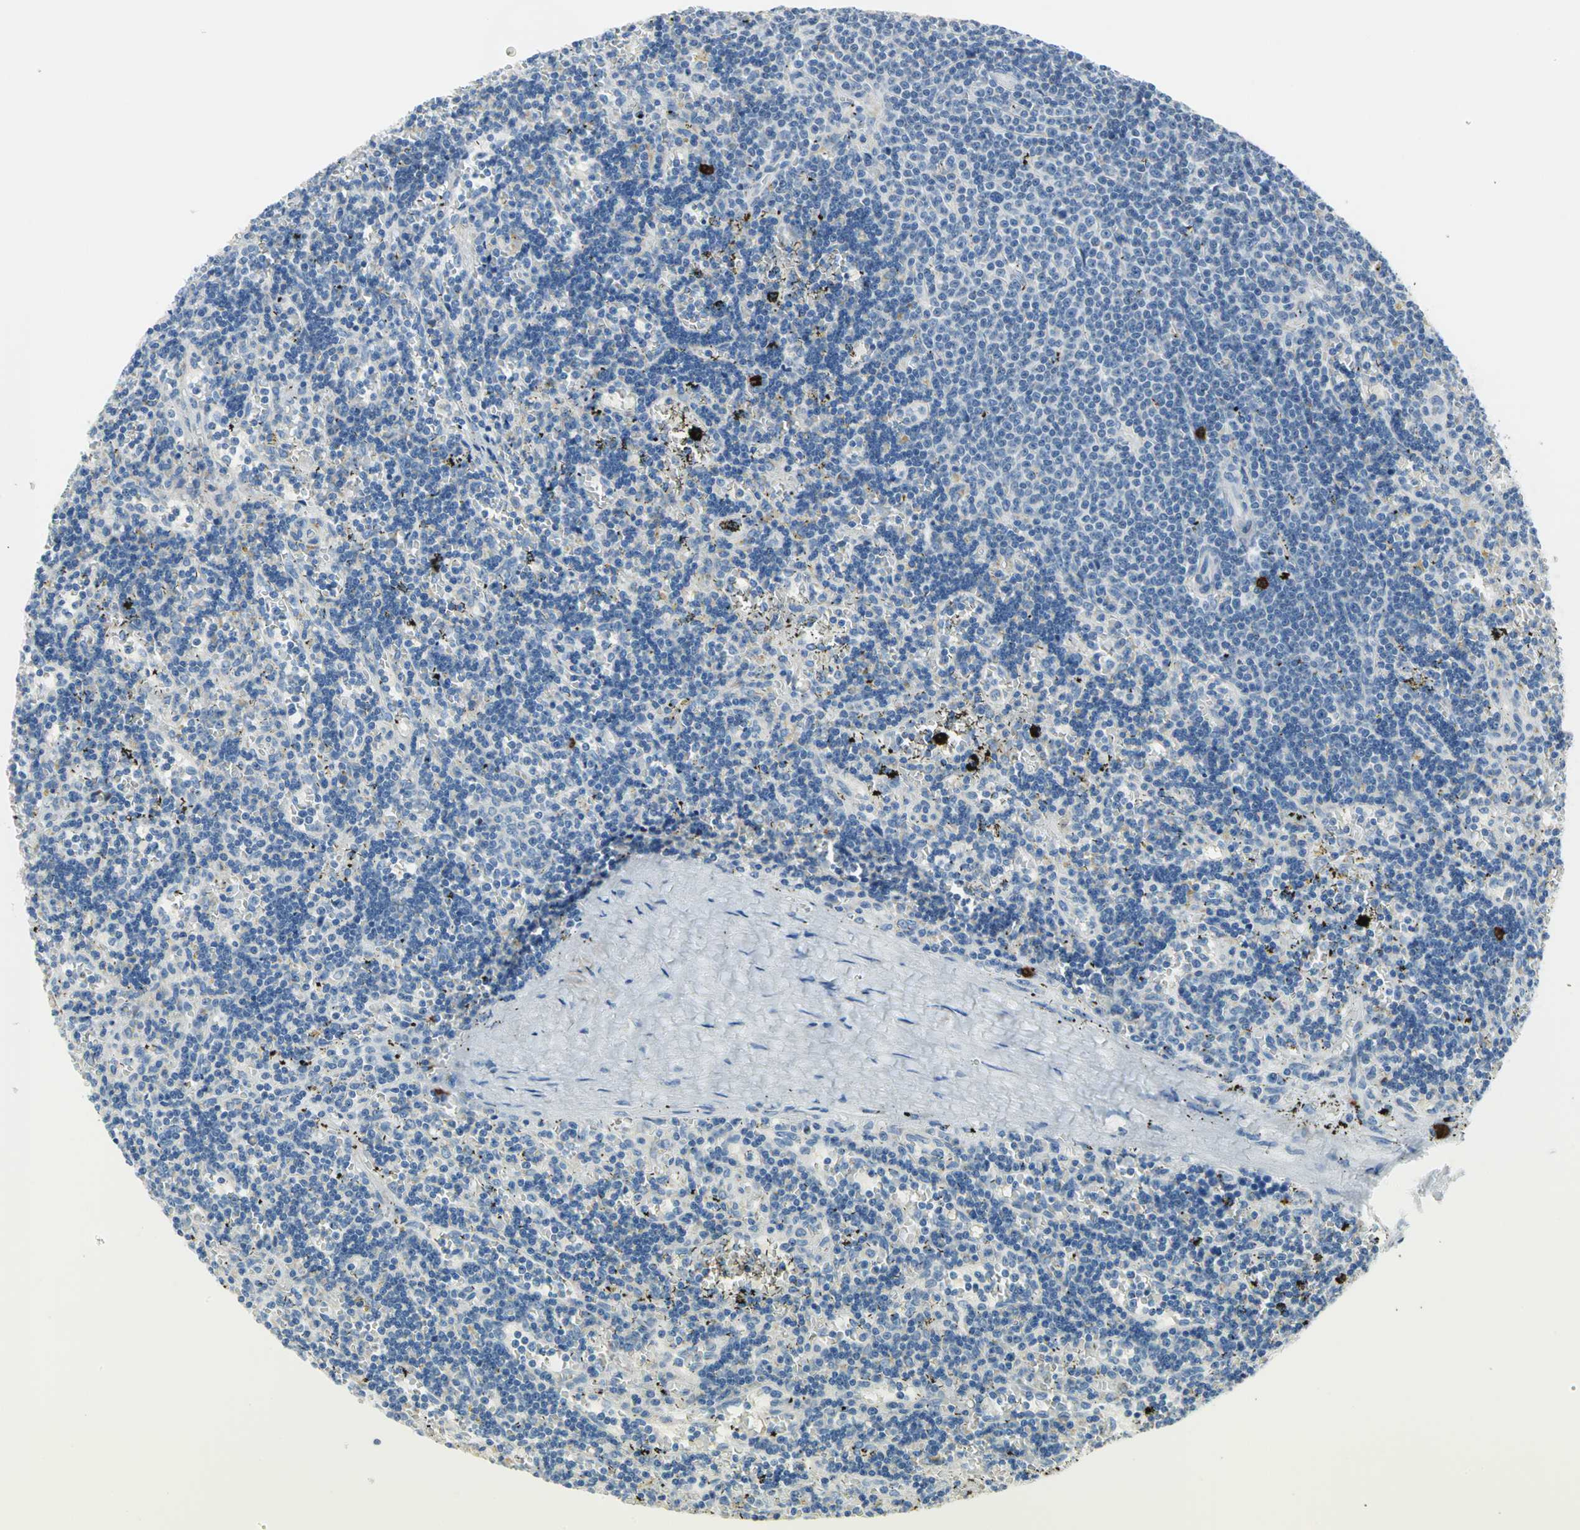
{"staining": {"intensity": "negative", "quantity": "none", "location": "none"}, "tissue": "lymphoma", "cell_type": "Tumor cells", "image_type": "cancer", "snomed": [{"axis": "morphology", "description": "Malignant lymphoma, non-Hodgkin's type, Low grade"}, {"axis": "topography", "description": "Spleen"}], "caption": "An immunohistochemistry (IHC) histopathology image of low-grade malignant lymphoma, non-Hodgkin's type is shown. There is no staining in tumor cells of low-grade malignant lymphoma, non-Hodgkin's type.", "gene": "ALOX15", "patient": {"sex": "male", "age": 60}}